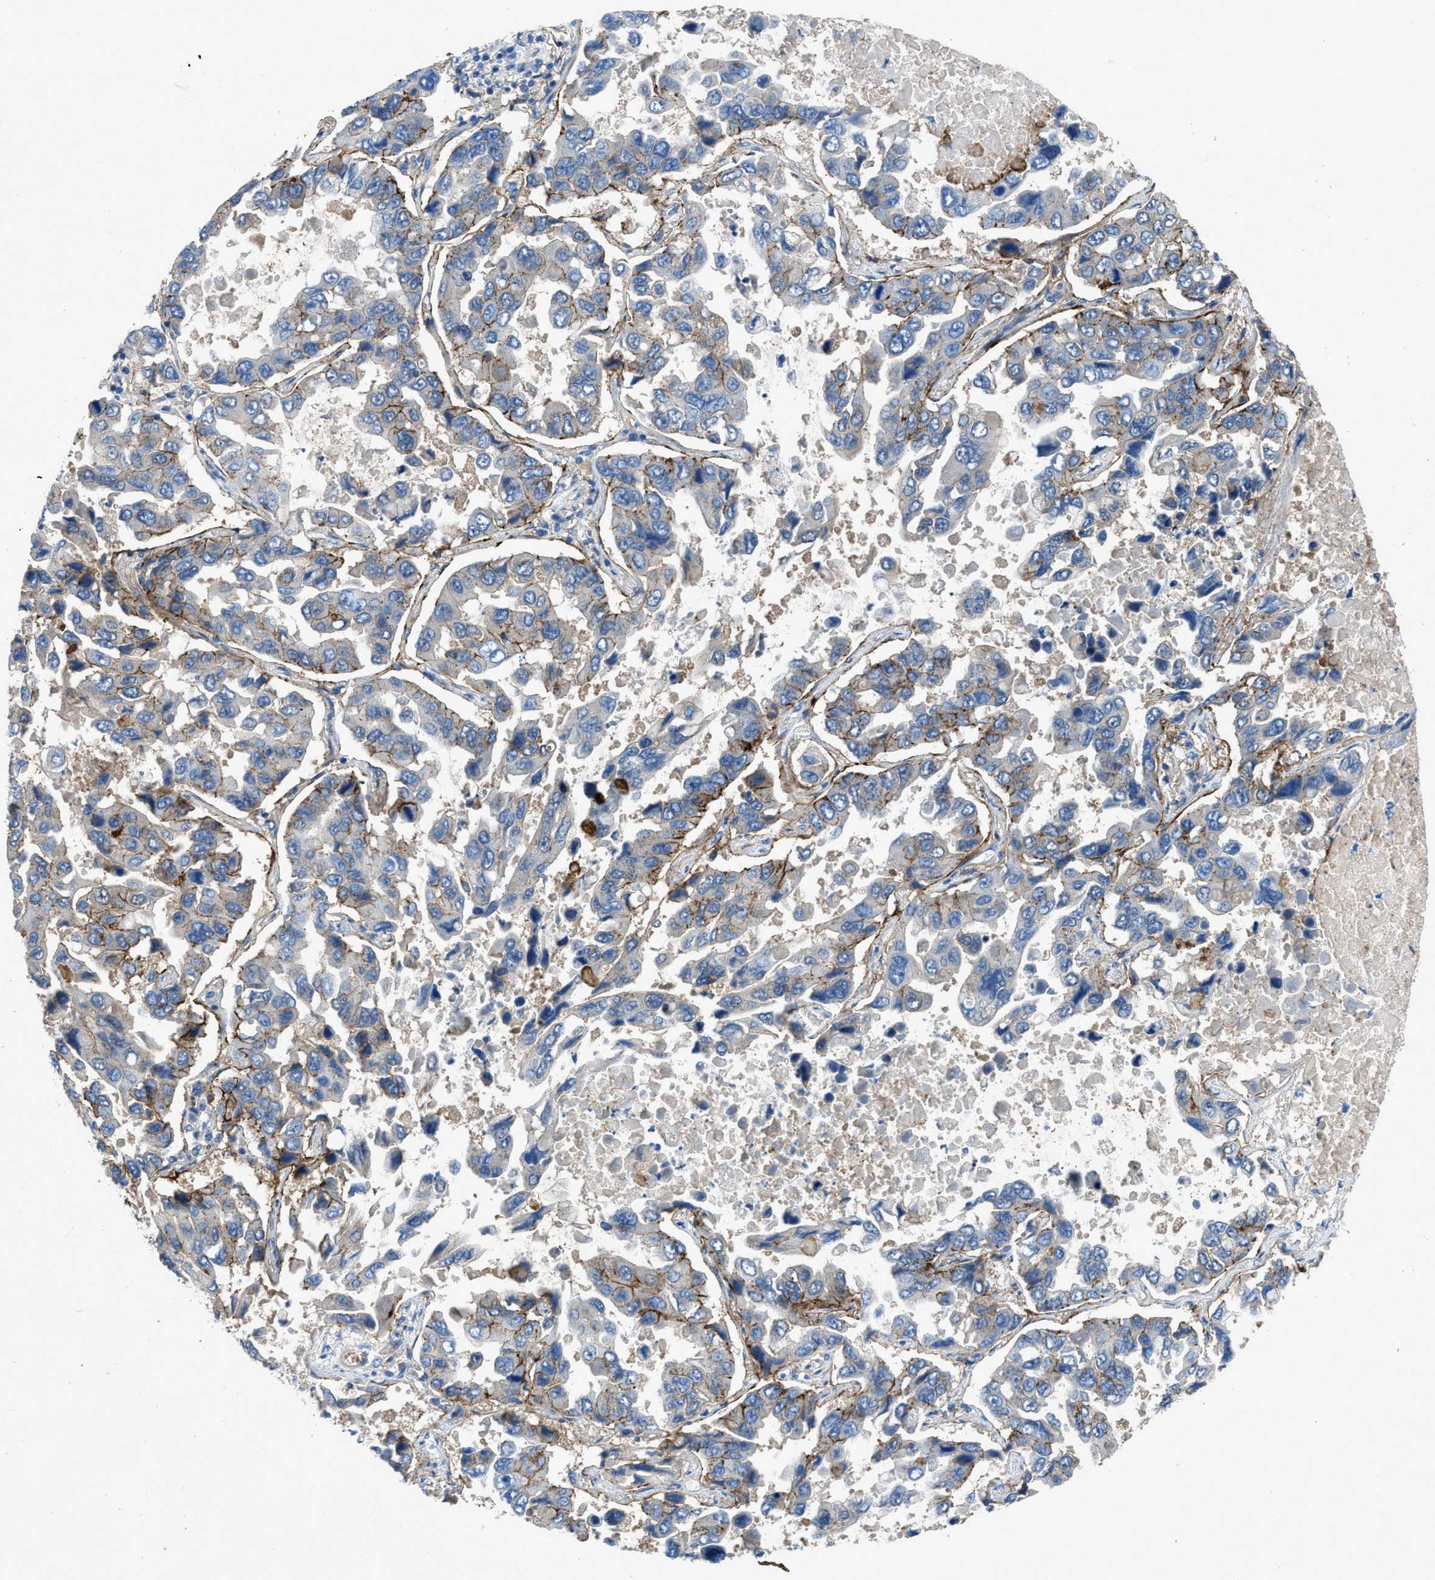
{"staining": {"intensity": "moderate", "quantity": "<25%", "location": "cytoplasmic/membranous"}, "tissue": "lung cancer", "cell_type": "Tumor cells", "image_type": "cancer", "snomed": [{"axis": "morphology", "description": "Adenocarcinoma, NOS"}, {"axis": "topography", "description": "Lung"}], "caption": "IHC (DAB) staining of lung adenocarcinoma displays moderate cytoplasmic/membranous protein positivity in approximately <25% of tumor cells.", "gene": "PTGFRN", "patient": {"sex": "male", "age": 64}}